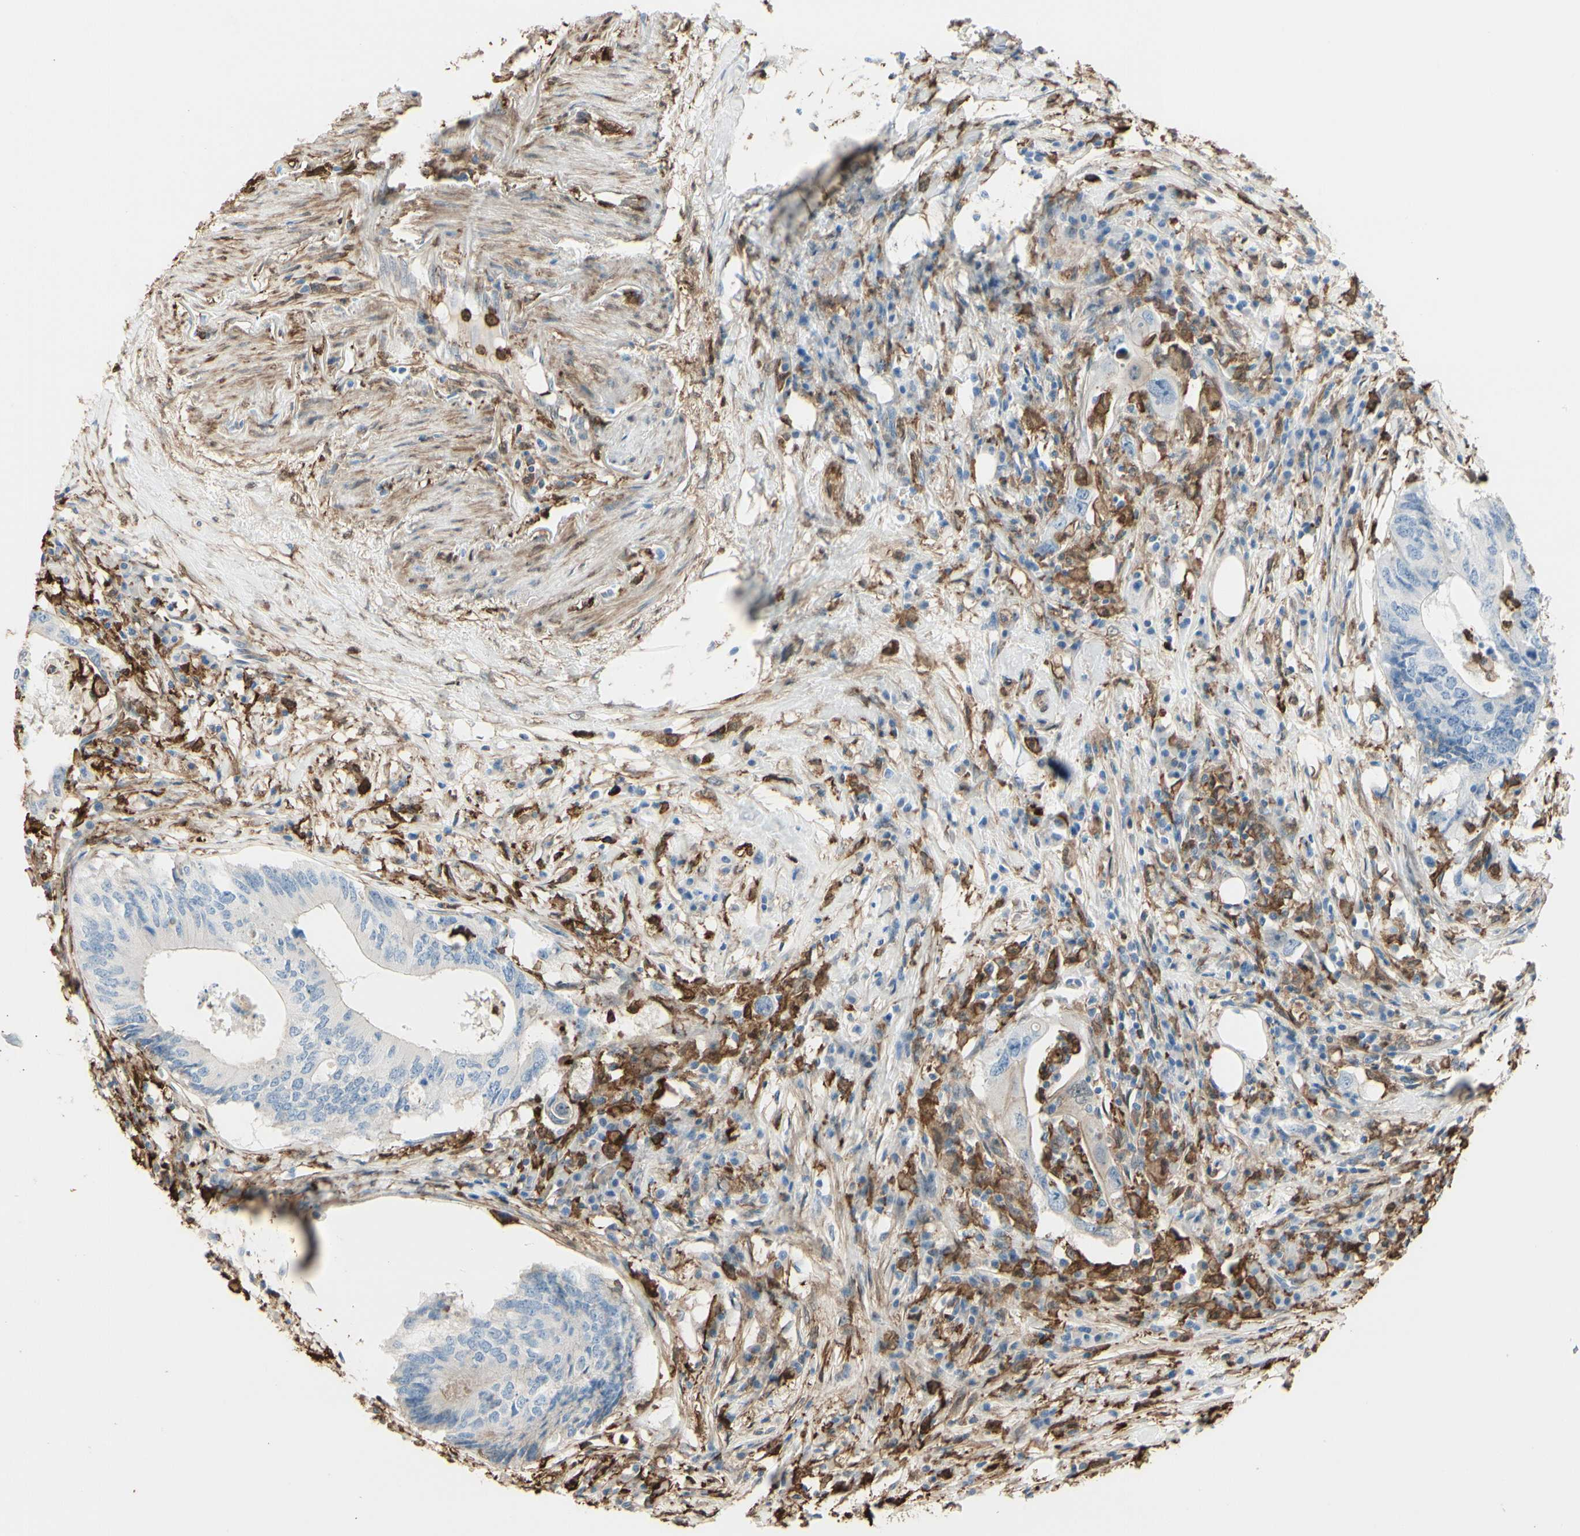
{"staining": {"intensity": "negative", "quantity": "none", "location": "none"}, "tissue": "colorectal cancer", "cell_type": "Tumor cells", "image_type": "cancer", "snomed": [{"axis": "morphology", "description": "Adenocarcinoma, NOS"}, {"axis": "topography", "description": "Colon"}], "caption": "DAB (3,3'-diaminobenzidine) immunohistochemical staining of human colorectal cancer (adenocarcinoma) displays no significant expression in tumor cells.", "gene": "GSN", "patient": {"sex": "male", "age": 71}}